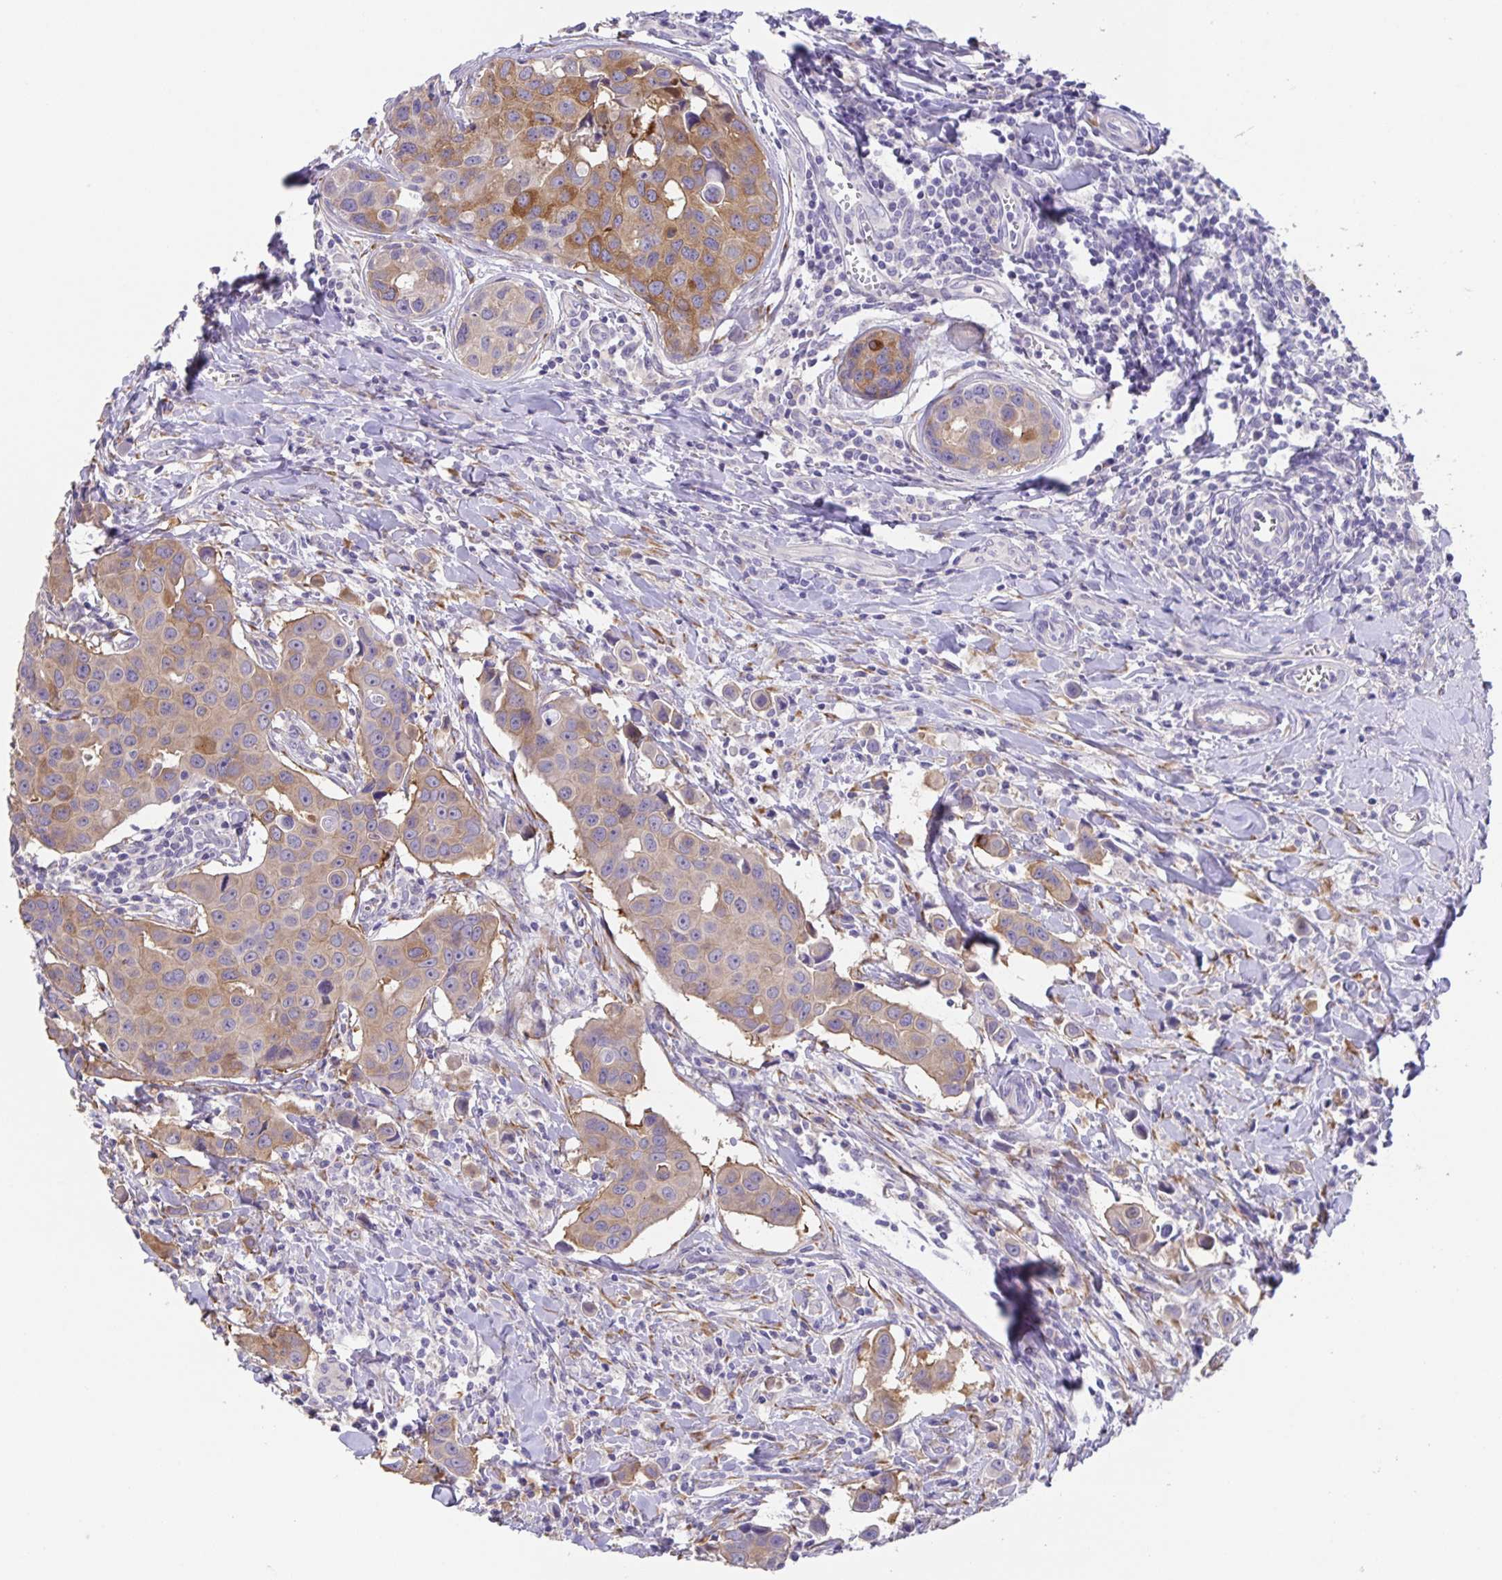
{"staining": {"intensity": "moderate", "quantity": "25%-75%", "location": "cytoplasmic/membranous"}, "tissue": "breast cancer", "cell_type": "Tumor cells", "image_type": "cancer", "snomed": [{"axis": "morphology", "description": "Duct carcinoma"}, {"axis": "topography", "description": "Breast"}], "caption": "Breast cancer (intraductal carcinoma) tissue reveals moderate cytoplasmic/membranous positivity in about 25%-75% of tumor cells", "gene": "PRR36", "patient": {"sex": "female", "age": 24}}